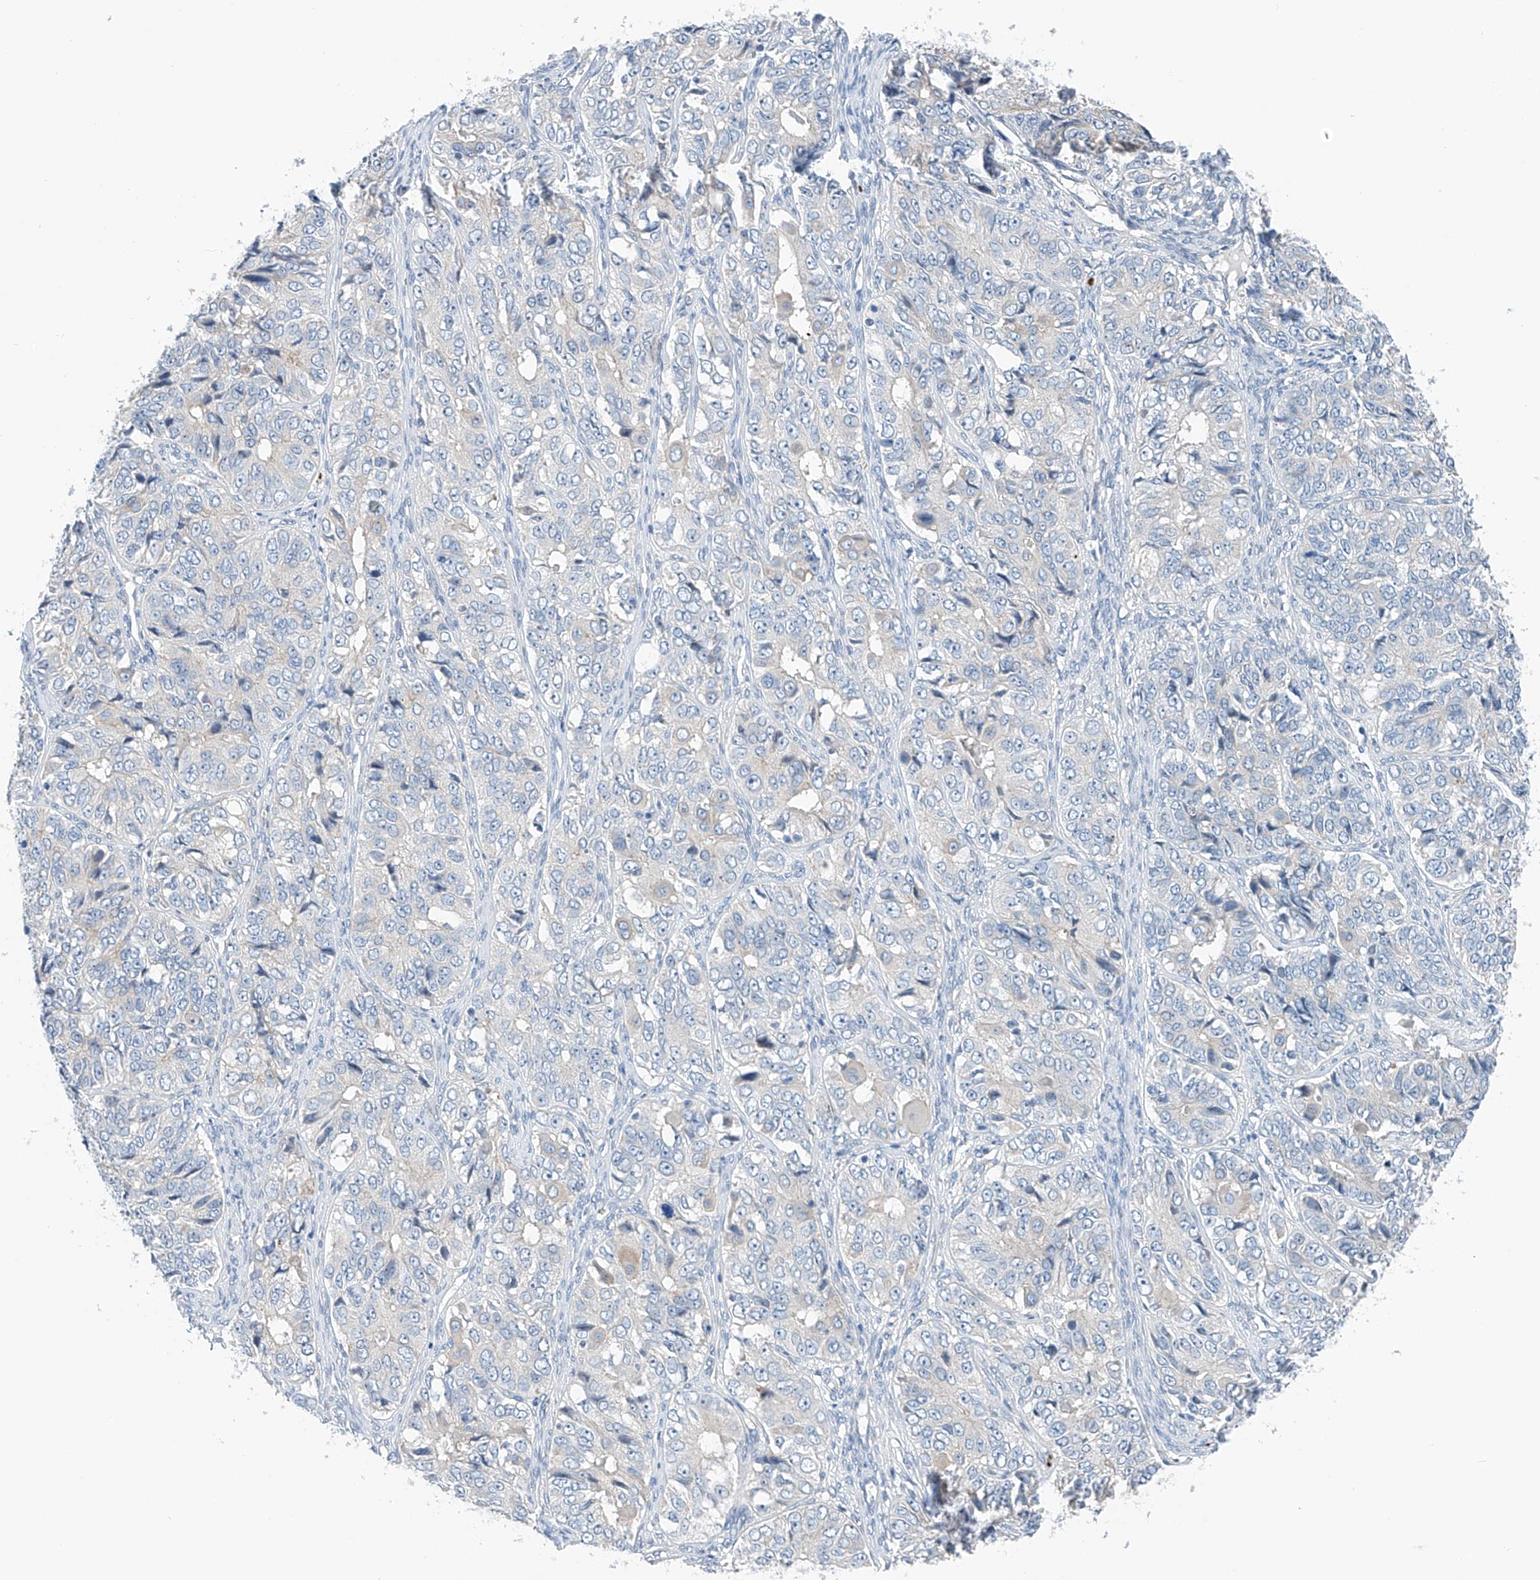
{"staining": {"intensity": "negative", "quantity": "none", "location": "none"}, "tissue": "ovarian cancer", "cell_type": "Tumor cells", "image_type": "cancer", "snomed": [{"axis": "morphology", "description": "Carcinoma, endometroid"}, {"axis": "topography", "description": "Ovary"}], "caption": "An IHC photomicrograph of ovarian cancer is shown. There is no staining in tumor cells of ovarian cancer.", "gene": "CEP85L", "patient": {"sex": "female", "age": 51}}